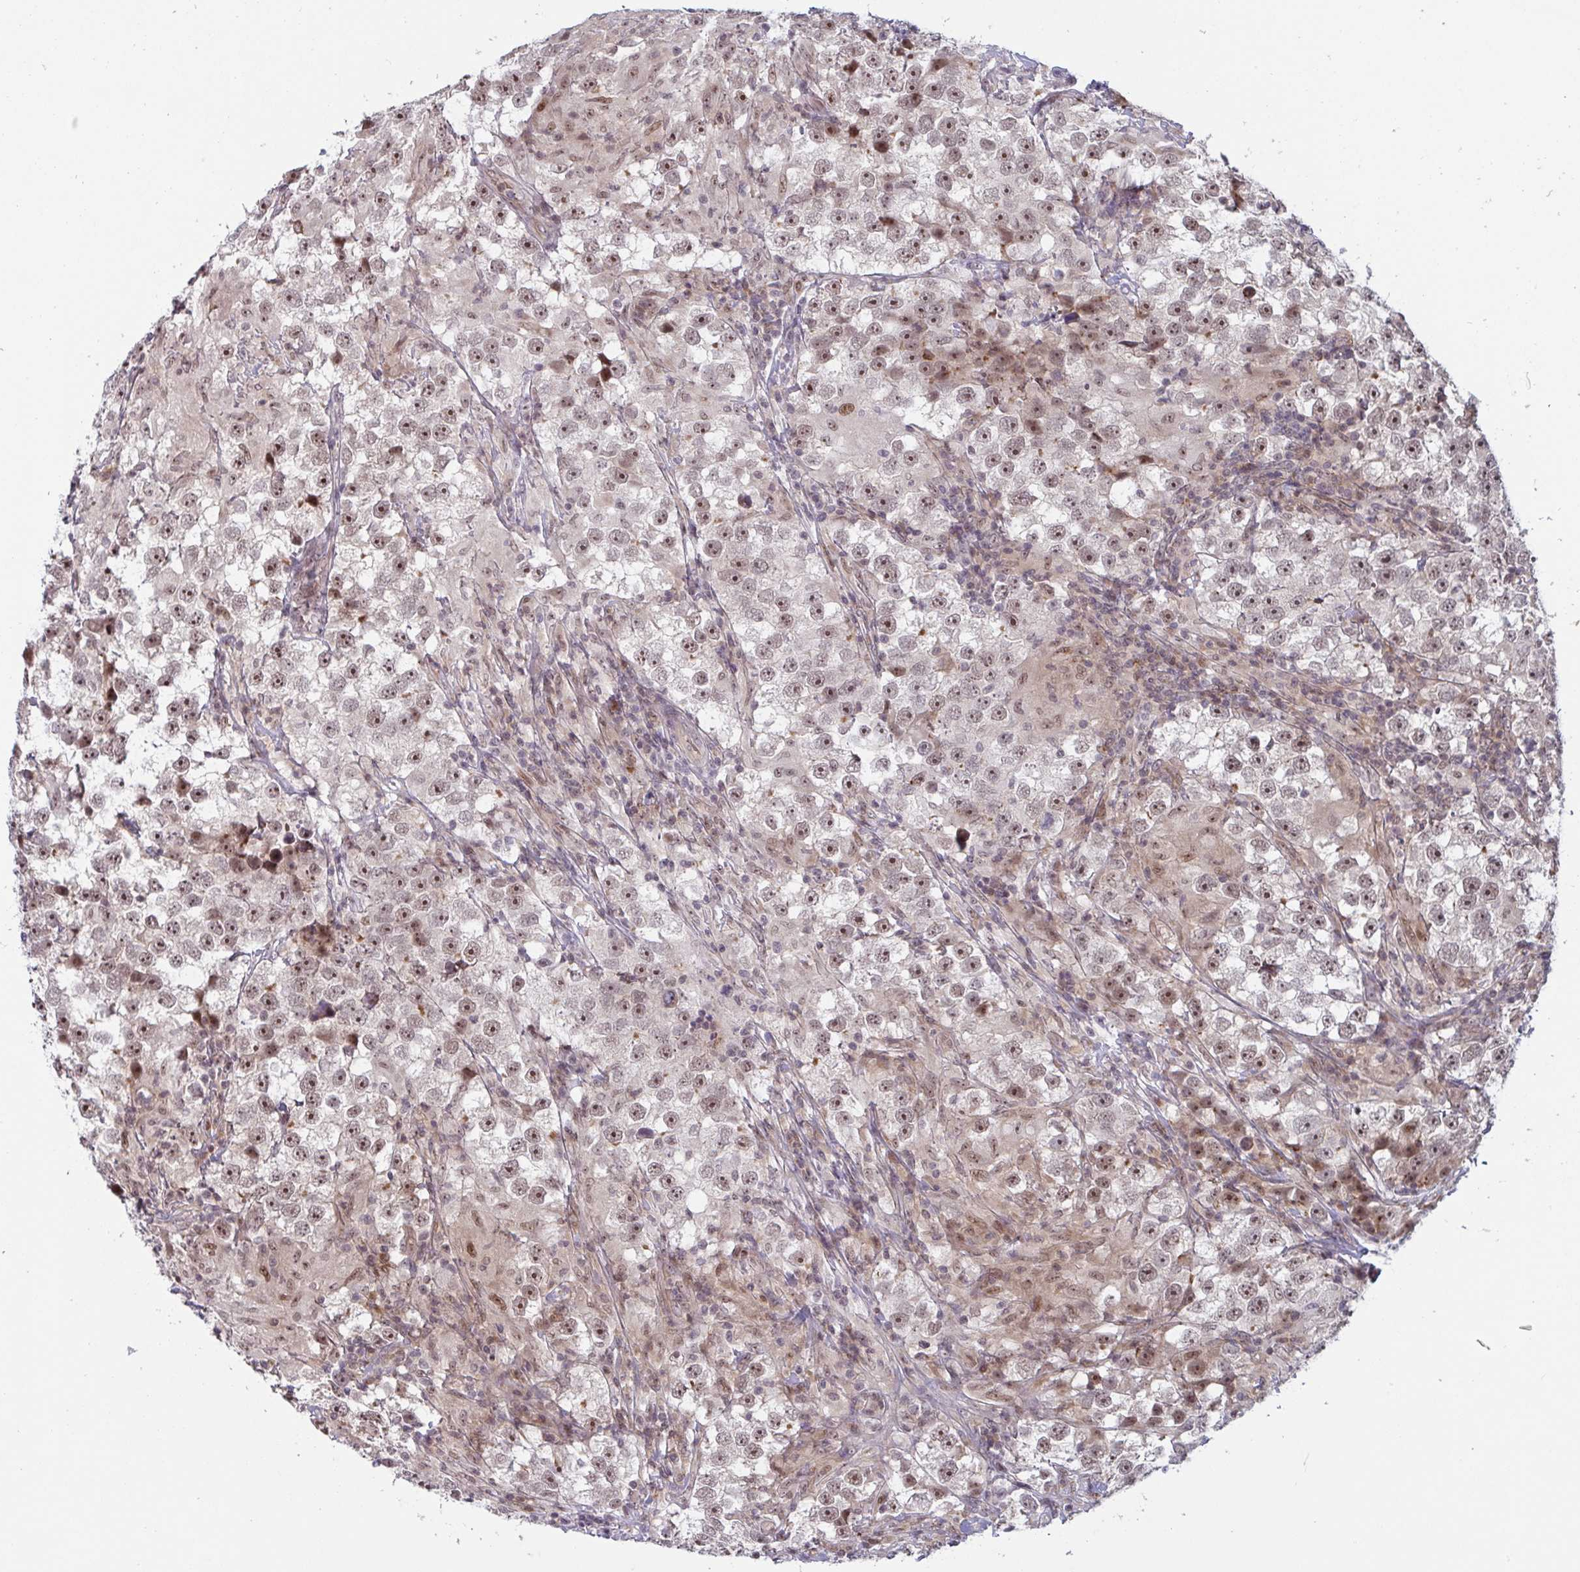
{"staining": {"intensity": "moderate", "quantity": ">75%", "location": "nuclear"}, "tissue": "testis cancer", "cell_type": "Tumor cells", "image_type": "cancer", "snomed": [{"axis": "morphology", "description": "Seminoma, NOS"}, {"axis": "topography", "description": "Testis"}], "caption": "Testis cancer was stained to show a protein in brown. There is medium levels of moderate nuclear expression in approximately >75% of tumor cells.", "gene": "NLRP13", "patient": {"sex": "male", "age": 46}}